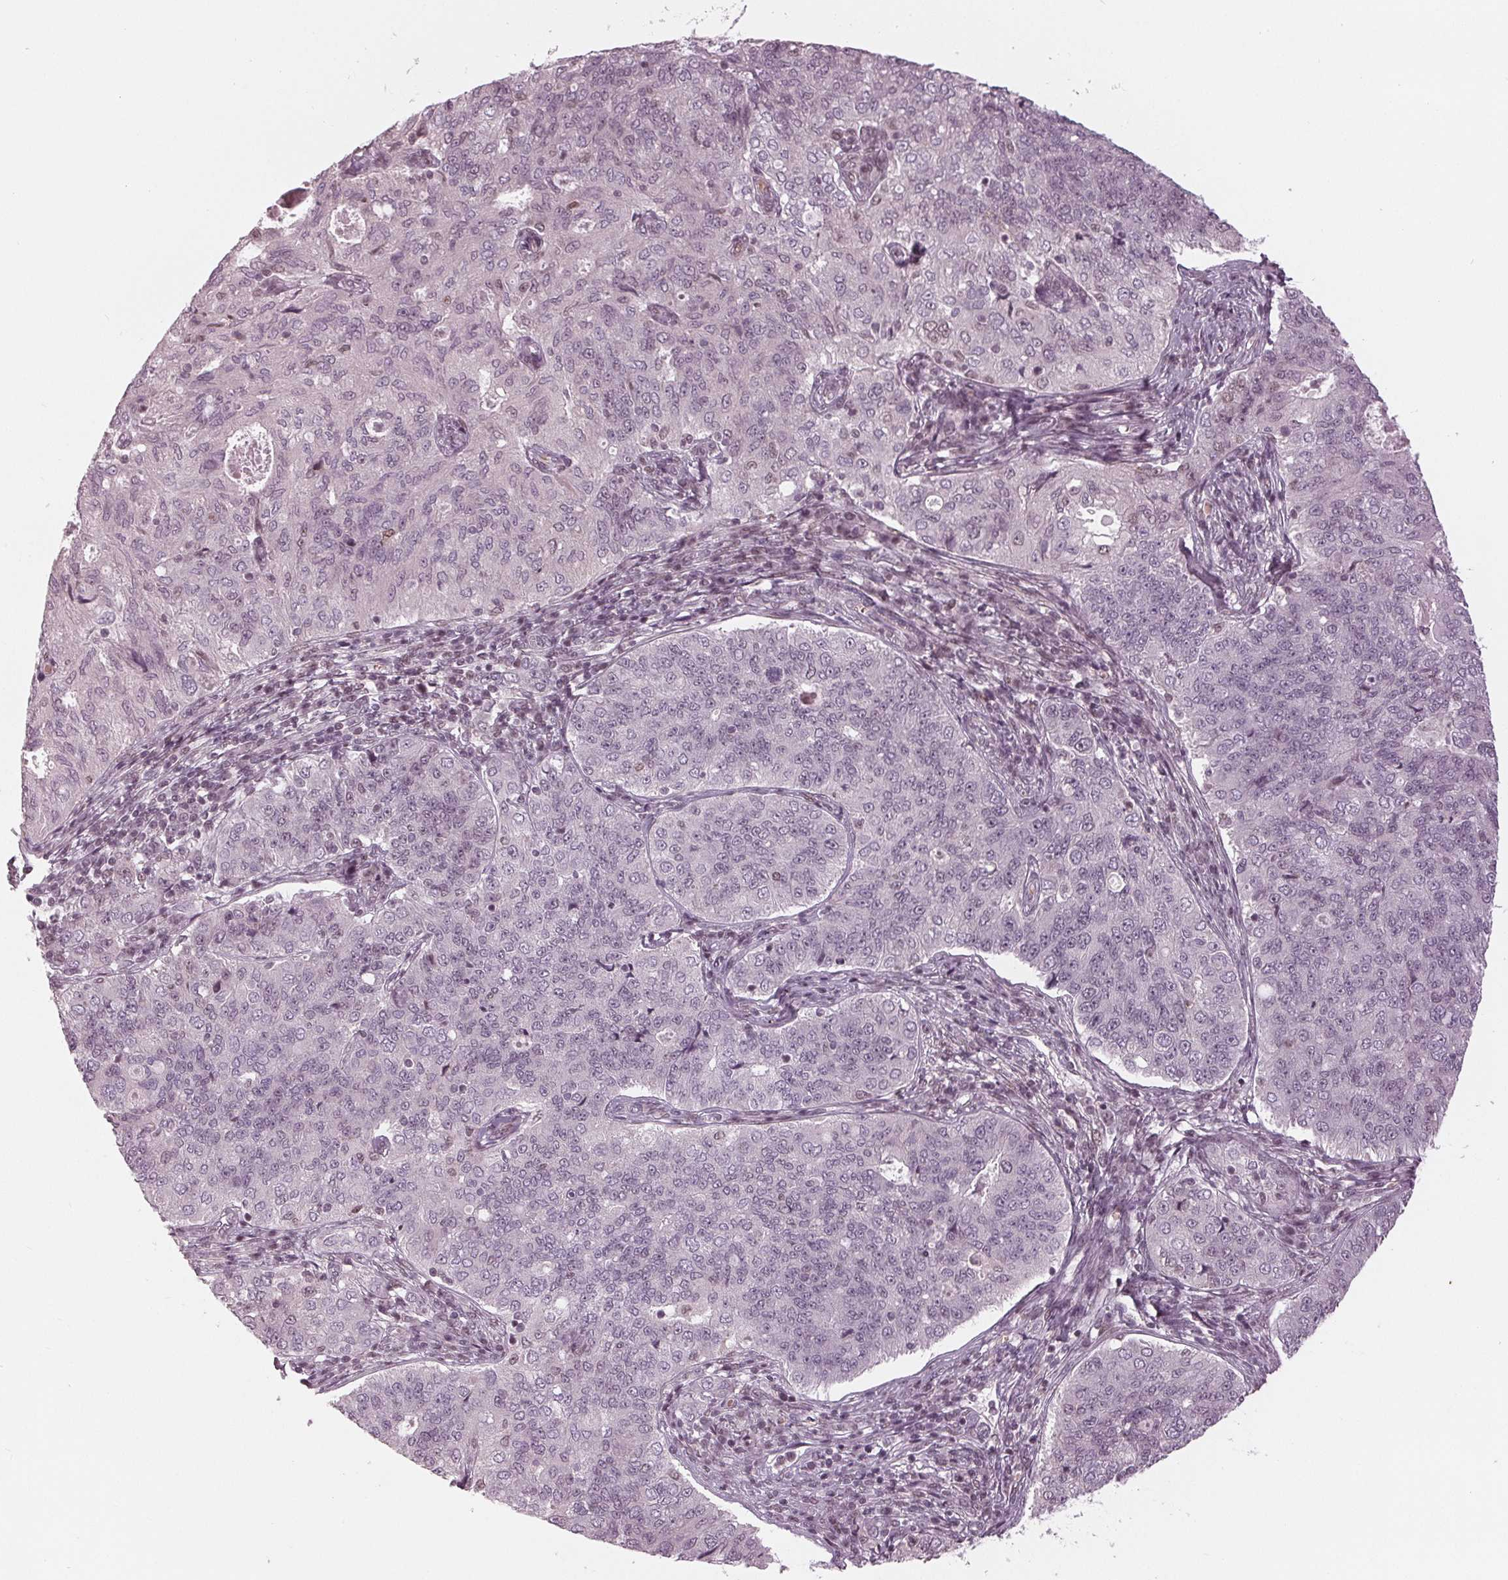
{"staining": {"intensity": "negative", "quantity": "none", "location": "none"}, "tissue": "endometrial cancer", "cell_type": "Tumor cells", "image_type": "cancer", "snomed": [{"axis": "morphology", "description": "Adenocarcinoma, NOS"}, {"axis": "topography", "description": "Endometrium"}], "caption": "Tumor cells show no significant protein staining in endometrial cancer (adenocarcinoma).", "gene": "DNMT3L", "patient": {"sex": "female", "age": 43}}